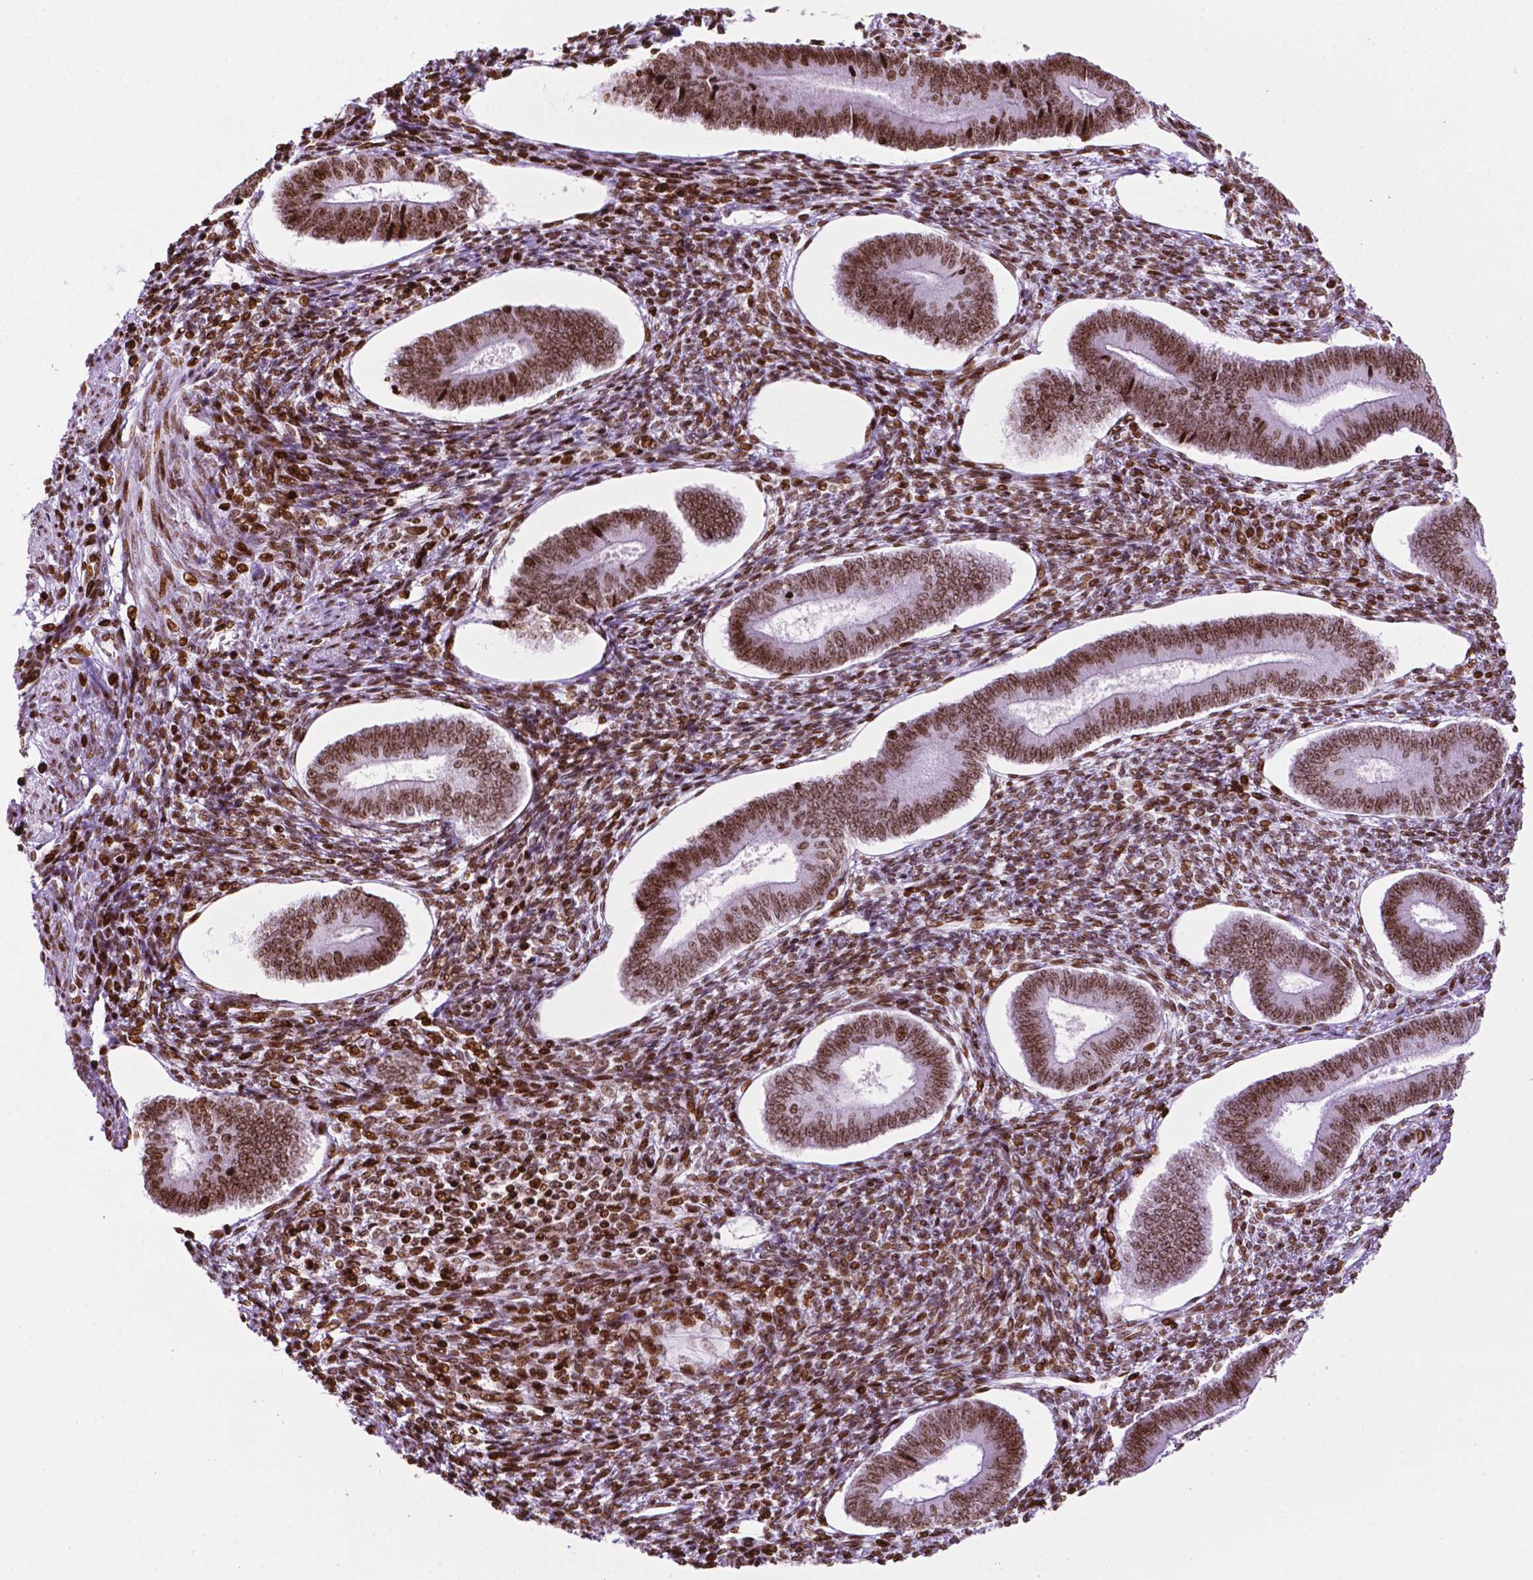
{"staining": {"intensity": "moderate", "quantity": ">75%", "location": "nuclear"}, "tissue": "endometrium", "cell_type": "Cells in endometrial stroma", "image_type": "normal", "snomed": [{"axis": "morphology", "description": "Normal tissue, NOS"}, {"axis": "topography", "description": "Endometrium"}], "caption": "The photomicrograph reveals immunohistochemical staining of unremarkable endometrium. There is moderate nuclear expression is appreciated in about >75% of cells in endometrial stroma. Immunohistochemistry (ihc) stains the protein of interest in brown and the nuclei are stained blue.", "gene": "TMEM250", "patient": {"sex": "female", "age": 42}}